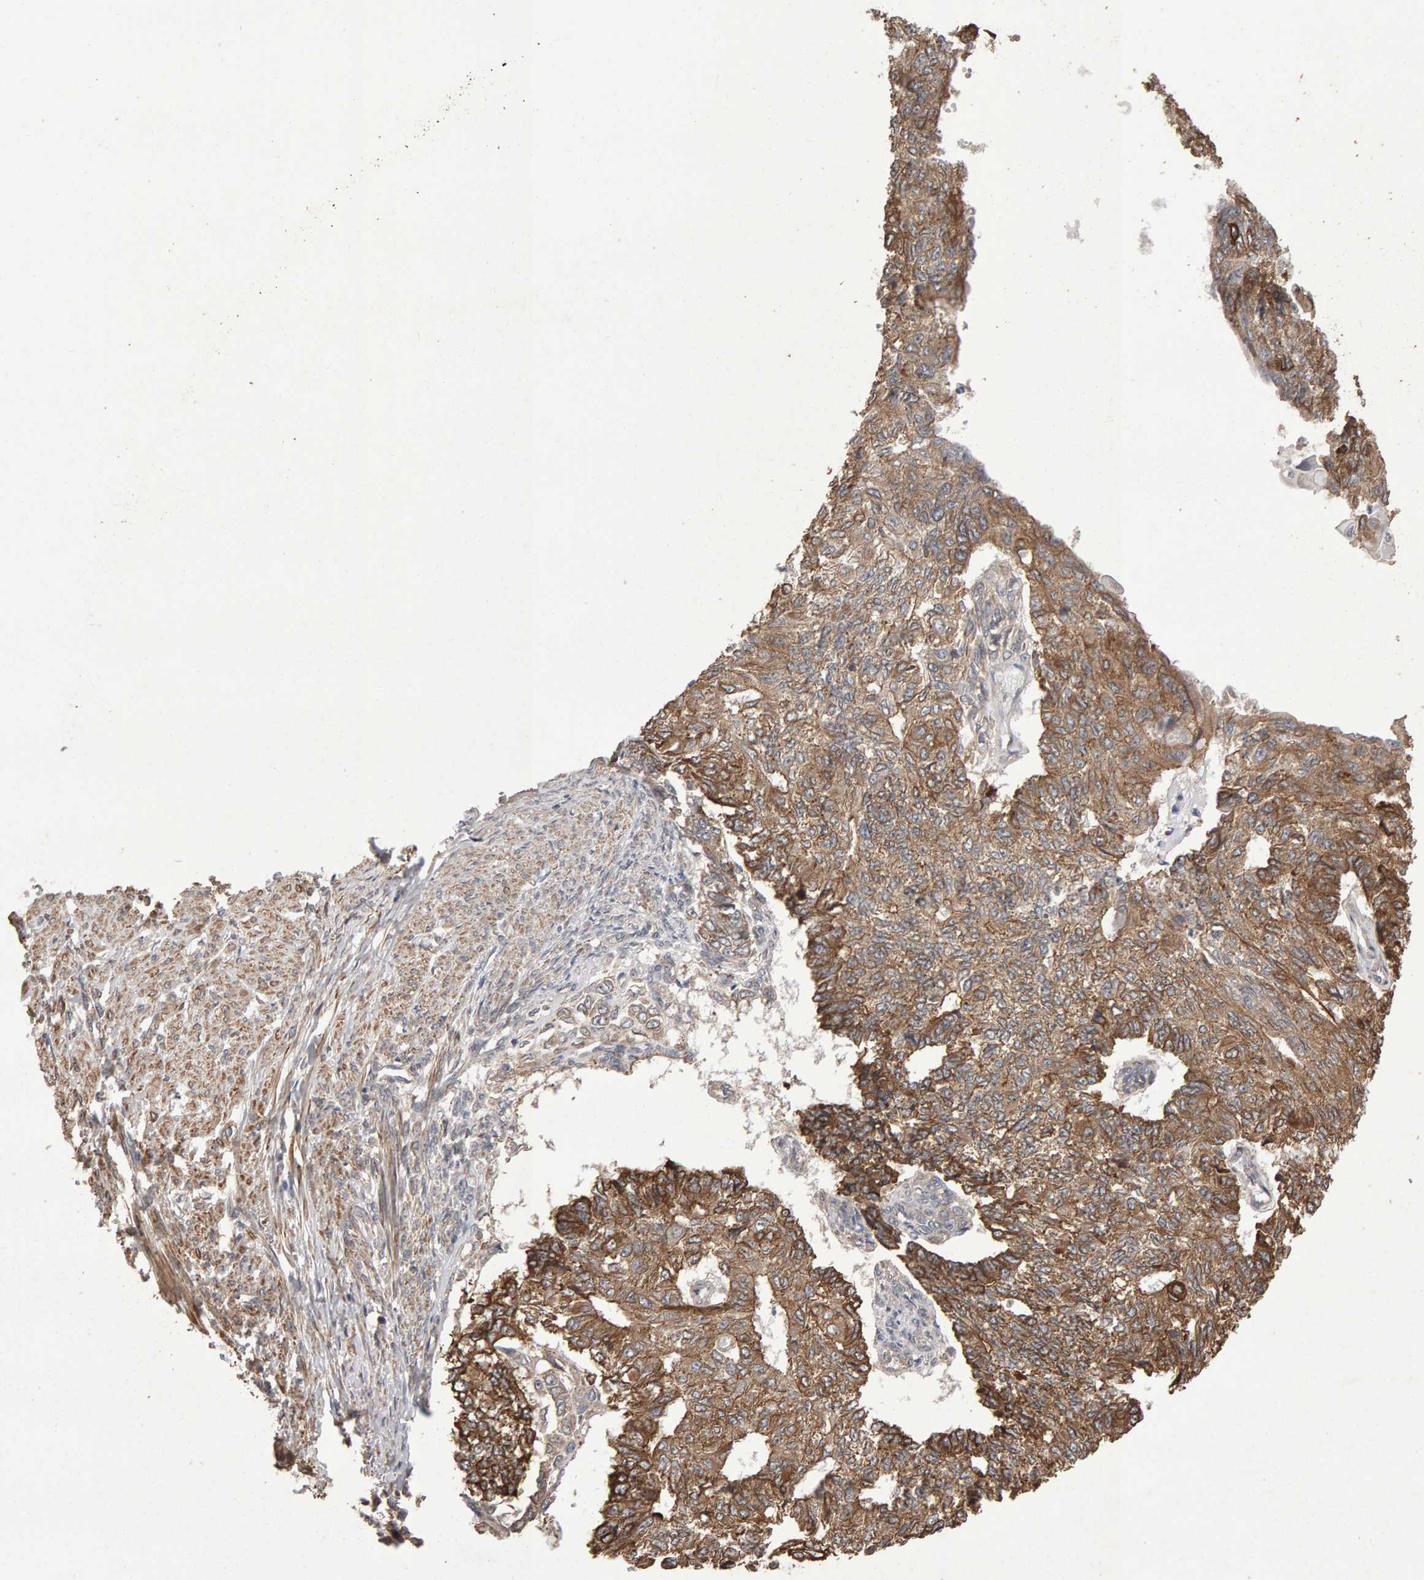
{"staining": {"intensity": "moderate", "quantity": ">75%", "location": "cytoplasmic/membranous"}, "tissue": "endometrial cancer", "cell_type": "Tumor cells", "image_type": "cancer", "snomed": [{"axis": "morphology", "description": "Adenocarcinoma, NOS"}, {"axis": "topography", "description": "Endometrium"}], "caption": "Immunohistochemistry (IHC) (DAB (3,3'-diaminobenzidine)) staining of endometrial cancer shows moderate cytoplasmic/membranous protein expression in about >75% of tumor cells.", "gene": "SCRIB", "patient": {"sex": "female", "age": 32}}